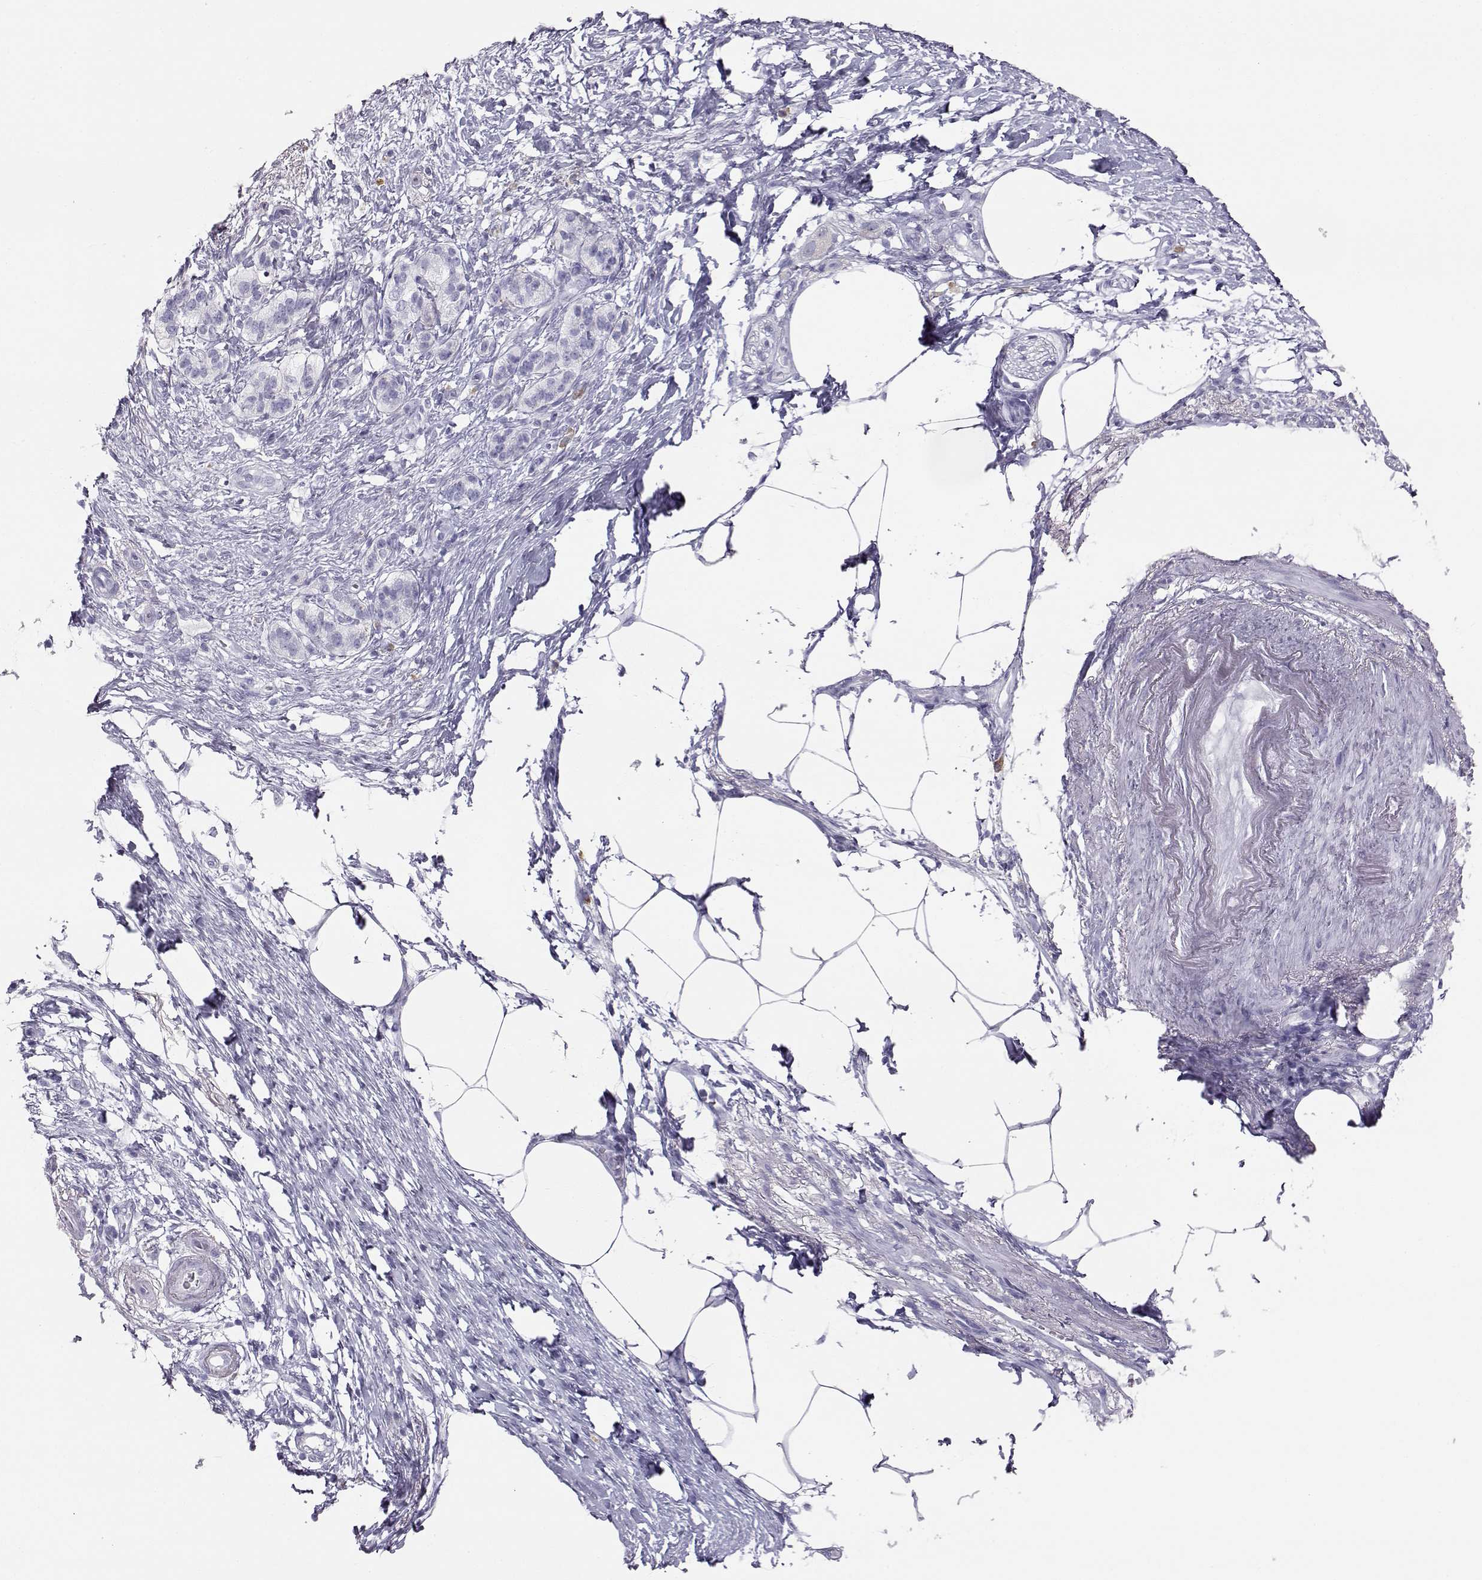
{"staining": {"intensity": "negative", "quantity": "none", "location": "none"}, "tissue": "pancreatic cancer", "cell_type": "Tumor cells", "image_type": "cancer", "snomed": [{"axis": "morphology", "description": "Adenocarcinoma, NOS"}, {"axis": "topography", "description": "Pancreas"}], "caption": "Immunohistochemical staining of adenocarcinoma (pancreatic) demonstrates no significant staining in tumor cells.", "gene": "ITLN2", "patient": {"sex": "female", "age": 72}}